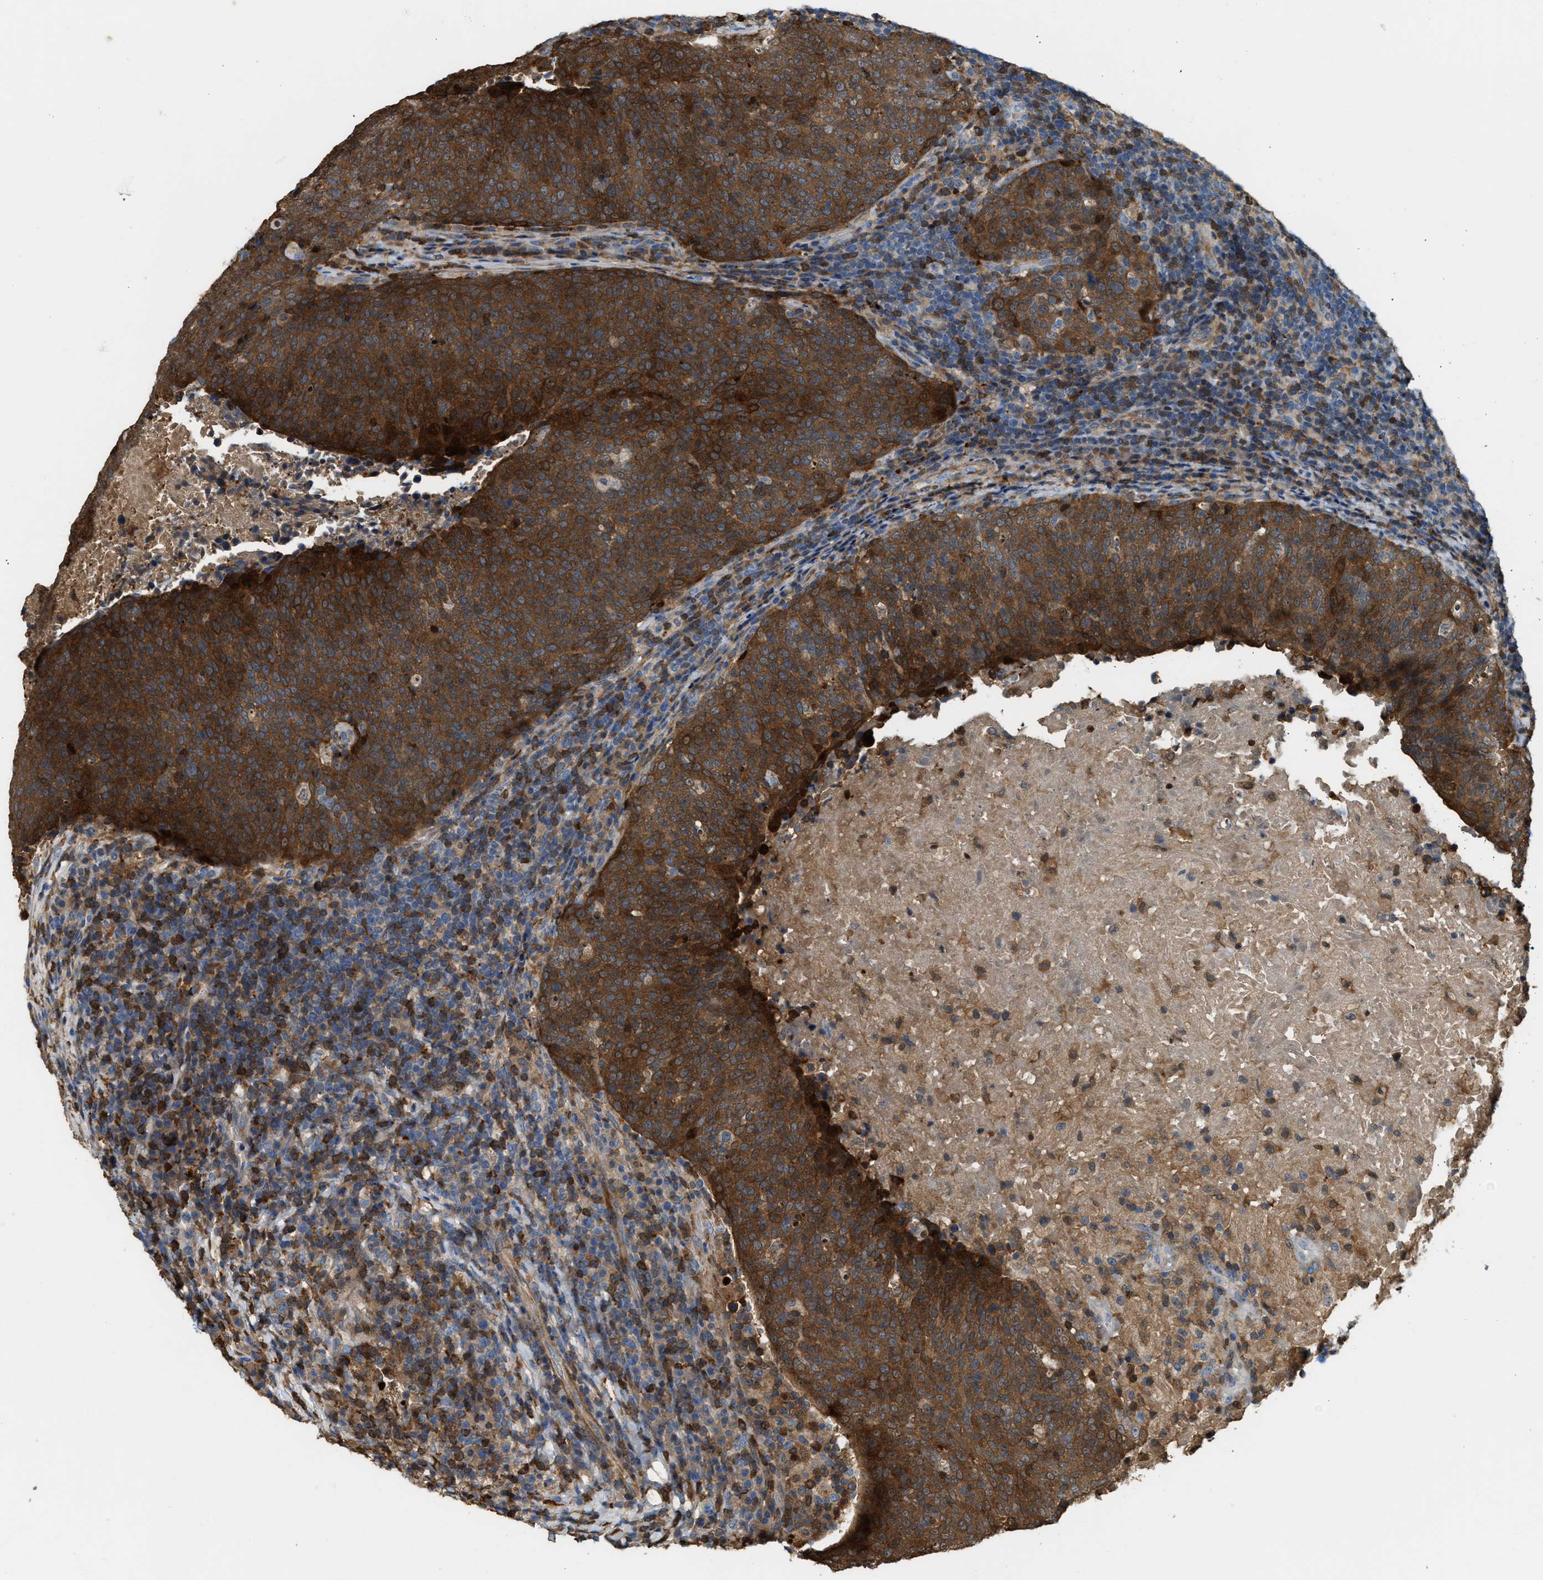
{"staining": {"intensity": "strong", "quantity": ">75%", "location": "cytoplasmic/membranous"}, "tissue": "head and neck cancer", "cell_type": "Tumor cells", "image_type": "cancer", "snomed": [{"axis": "morphology", "description": "Squamous cell carcinoma, NOS"}, {"axis": "morphology", "description": "Squamous cell carcinoma, metastatic, NOS"}, {"axis": "topography", "description": "Lymph node"}, {"axis": "topography", "description": "Head-Neck"}], "caption": "Head and neck metastatic squamous cell carcinoma stained for a protein (brown) exhibits strong cytoplasmic/membranous positive expression in approximately >75% of tumor cells.", "gene": "SERPINB5", "patient": {"sex": "male", "age": 62}}